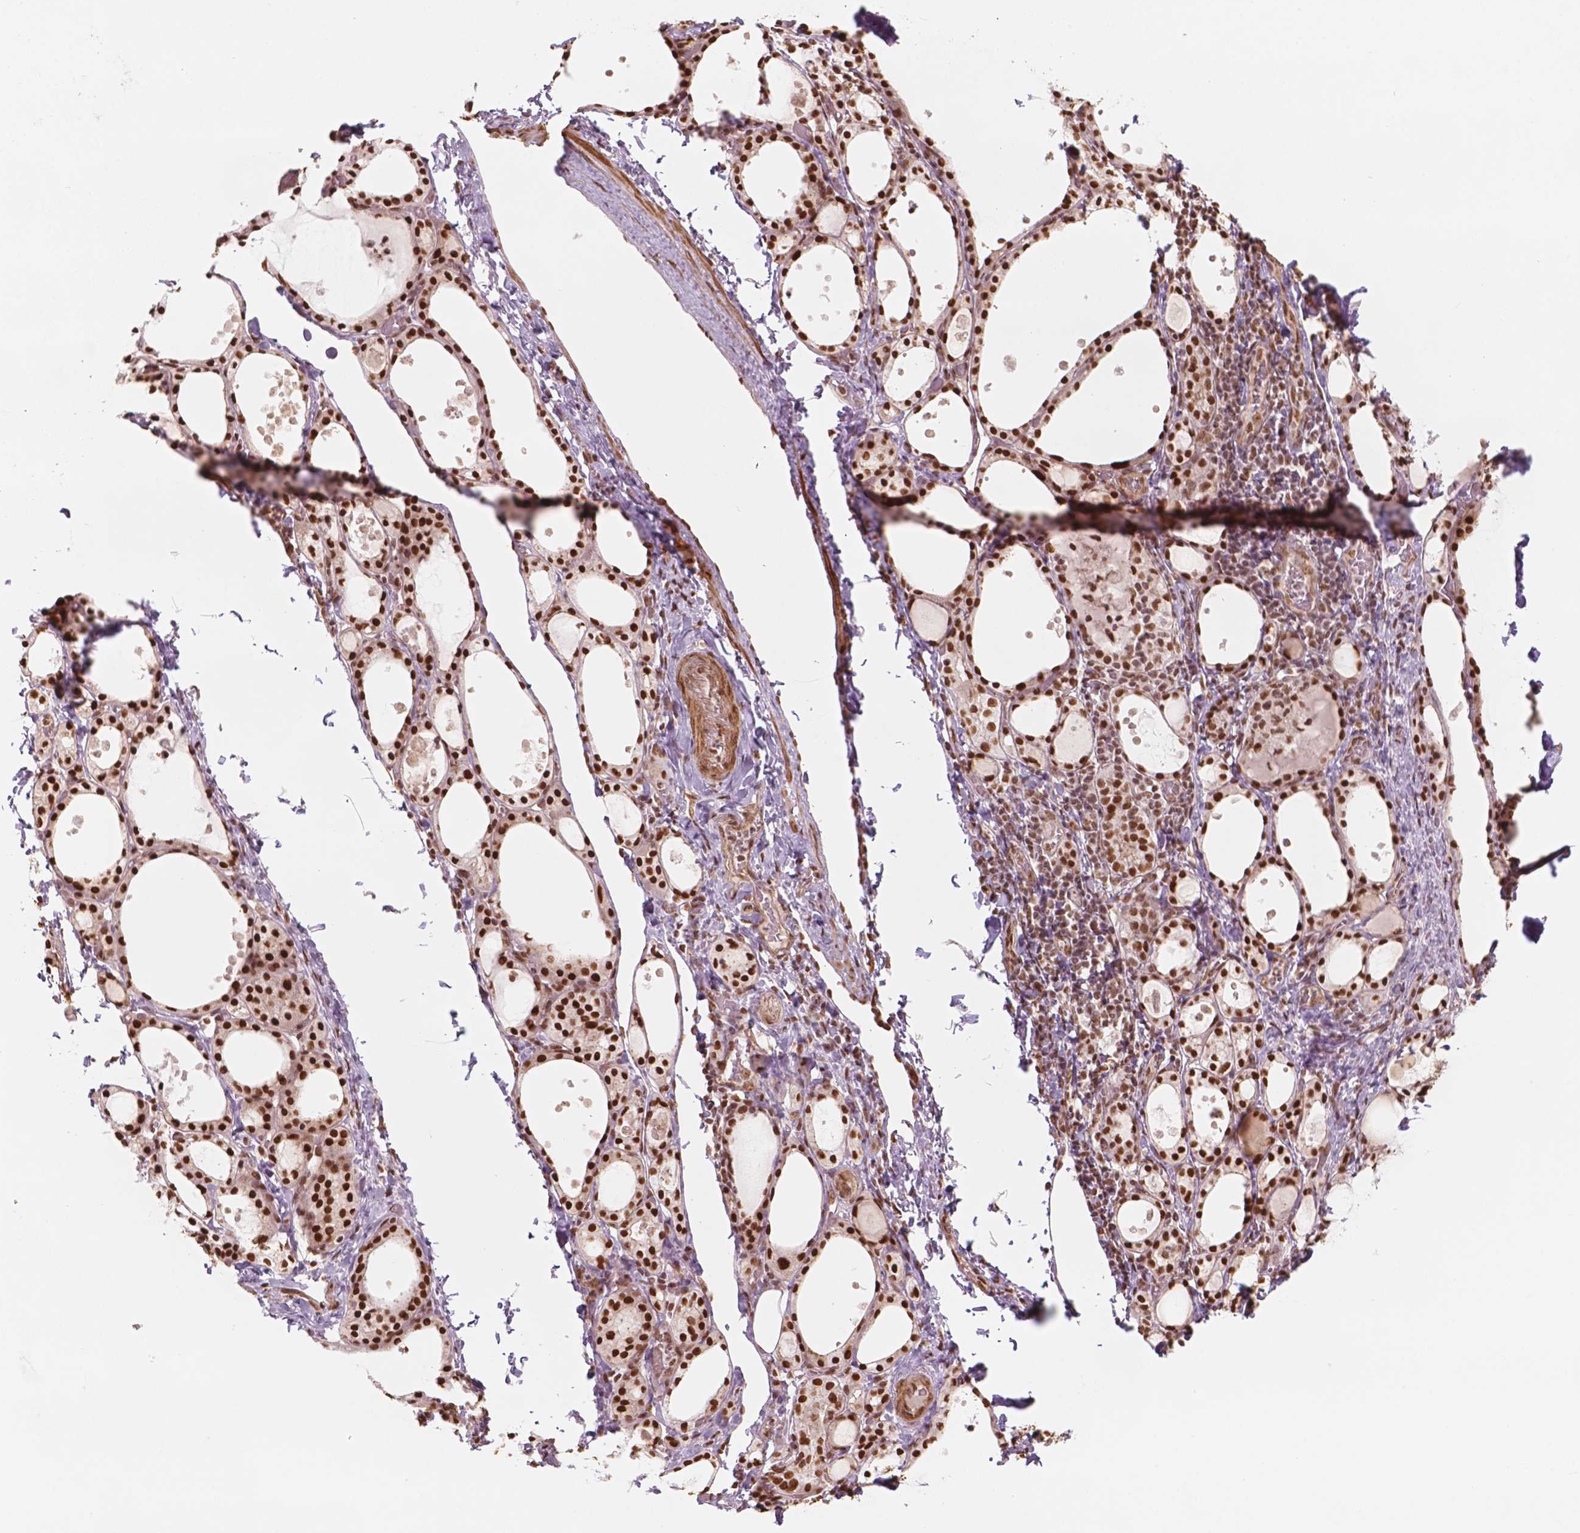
{"staining": {"intensity": "strong", "quantity": ">75%", "location": "nuclear"}, "tissue": "thyroid gland", "cell_type": "Glandular cells", "image_type": "normal", "snomed": [{"axis": "morphology", "description": "Normal tissue, NOS"}, {"axis": "topography", "description": "Thyroid gland"}], "caption": "Glandular cells demonstrate high levels of strong nuclear positivity in approximately >75% of cells in normal thyroid gland. The staining was performed using DAB, with brown indicating positive protein expression. Nuclei are stained blue with hematoxylin.", "gene": "GTF3C5", "patient": {"sex": "male", "age": 68}}